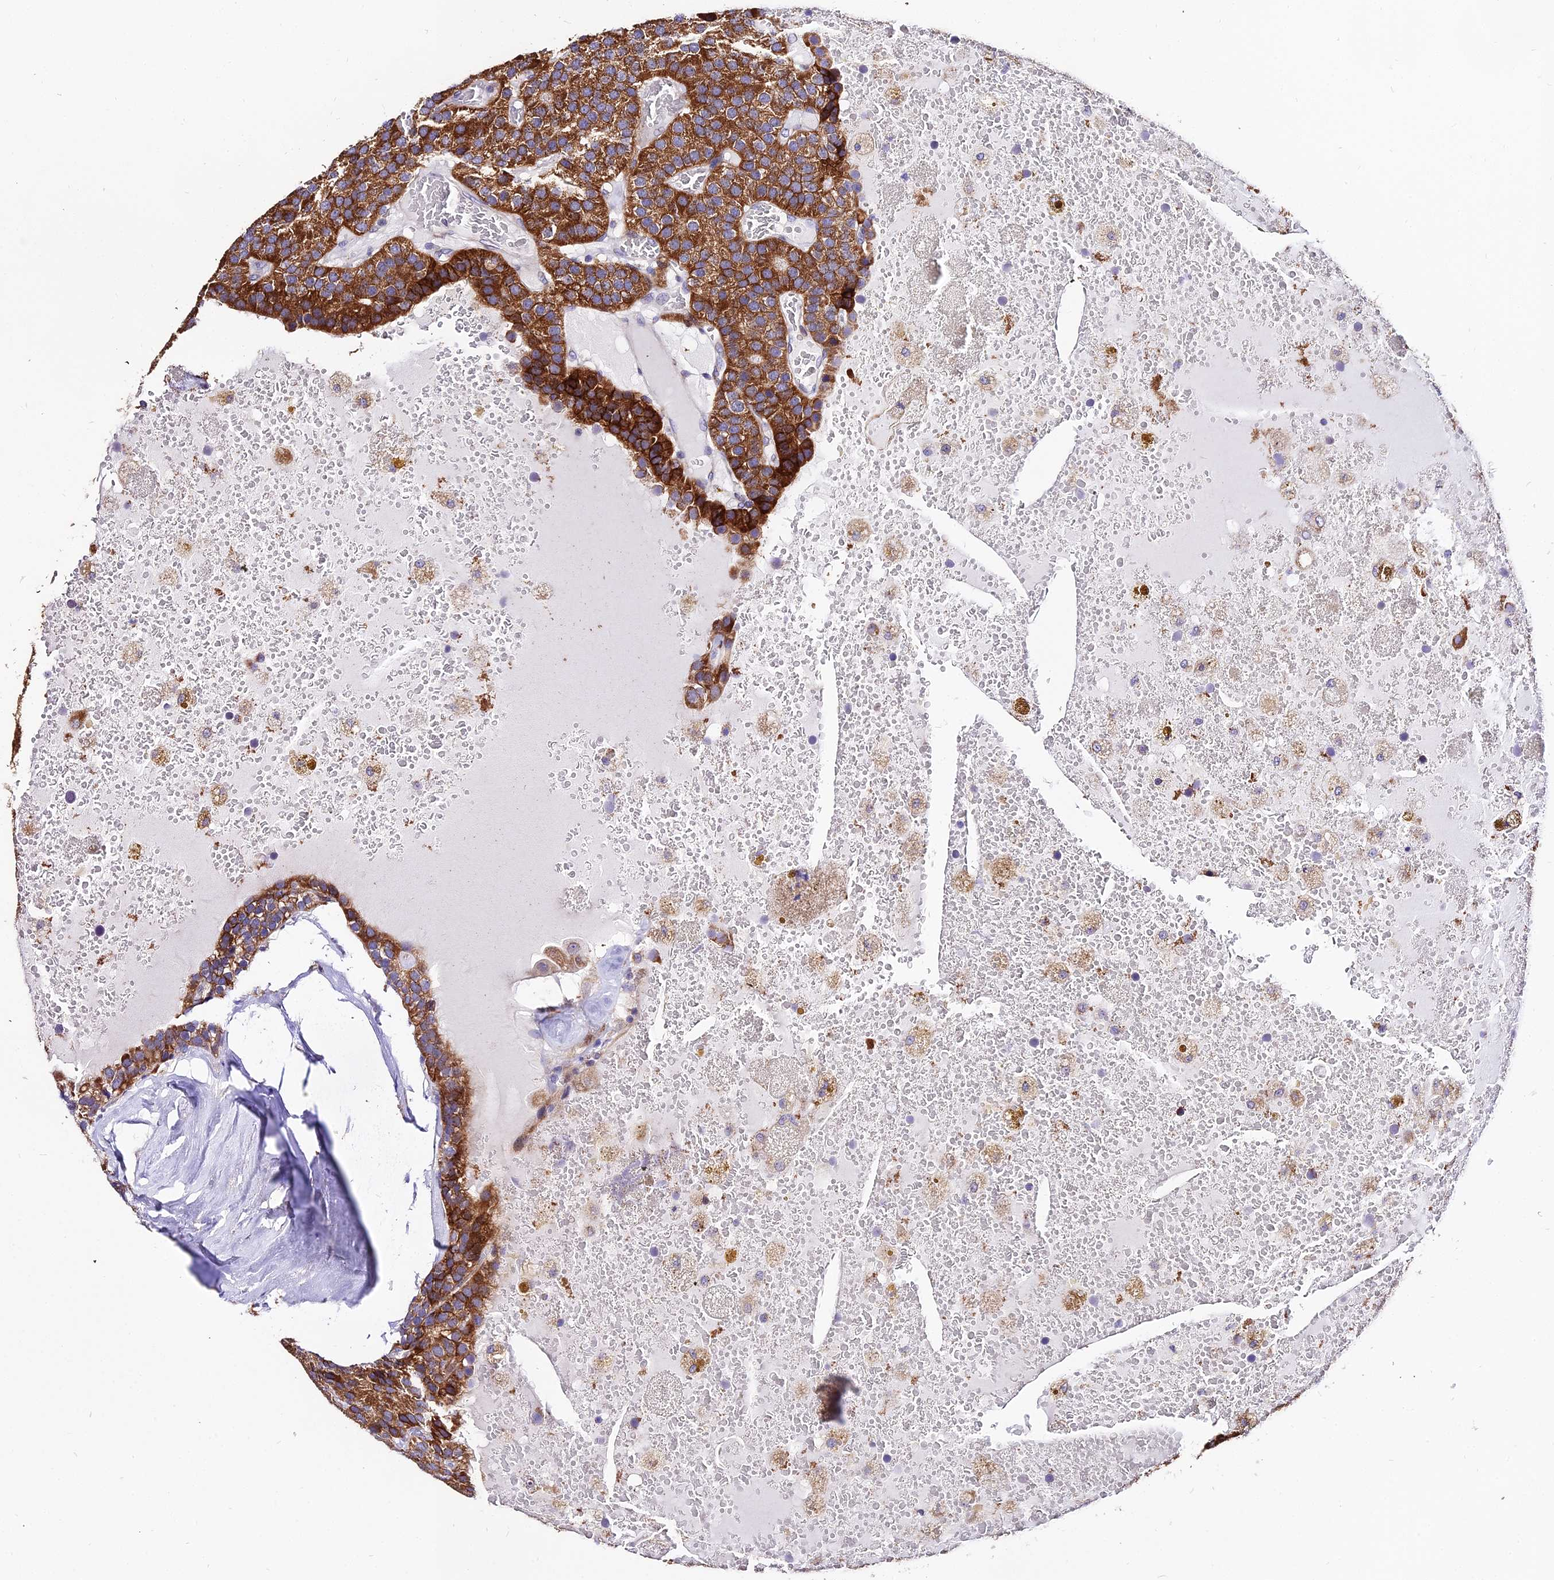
{"staining": {"intensity": "strong", "quantity": ">75%", "location": "cytoplasmic/membranous"}, "tissue": "parathyroid gland", "cell_type": "Glandular cells", "image_type": "normal", "snomed": [{"axis": "morphology", "description": "Normal tissue, NOS"}, {"axis": "morphology", "description": "Adenoma, NOS"}, {"axis": "topography", "description": "Parathyroid gland"}], "caption": "This histopathology image demonstrates IHC staining of normal parathyroid gland, with high strong cytoplasmic/membranous expression in about >75% of glandular cells.", "gene": "ATP5PB", "patient": {"sex": "female", "age": 86}}